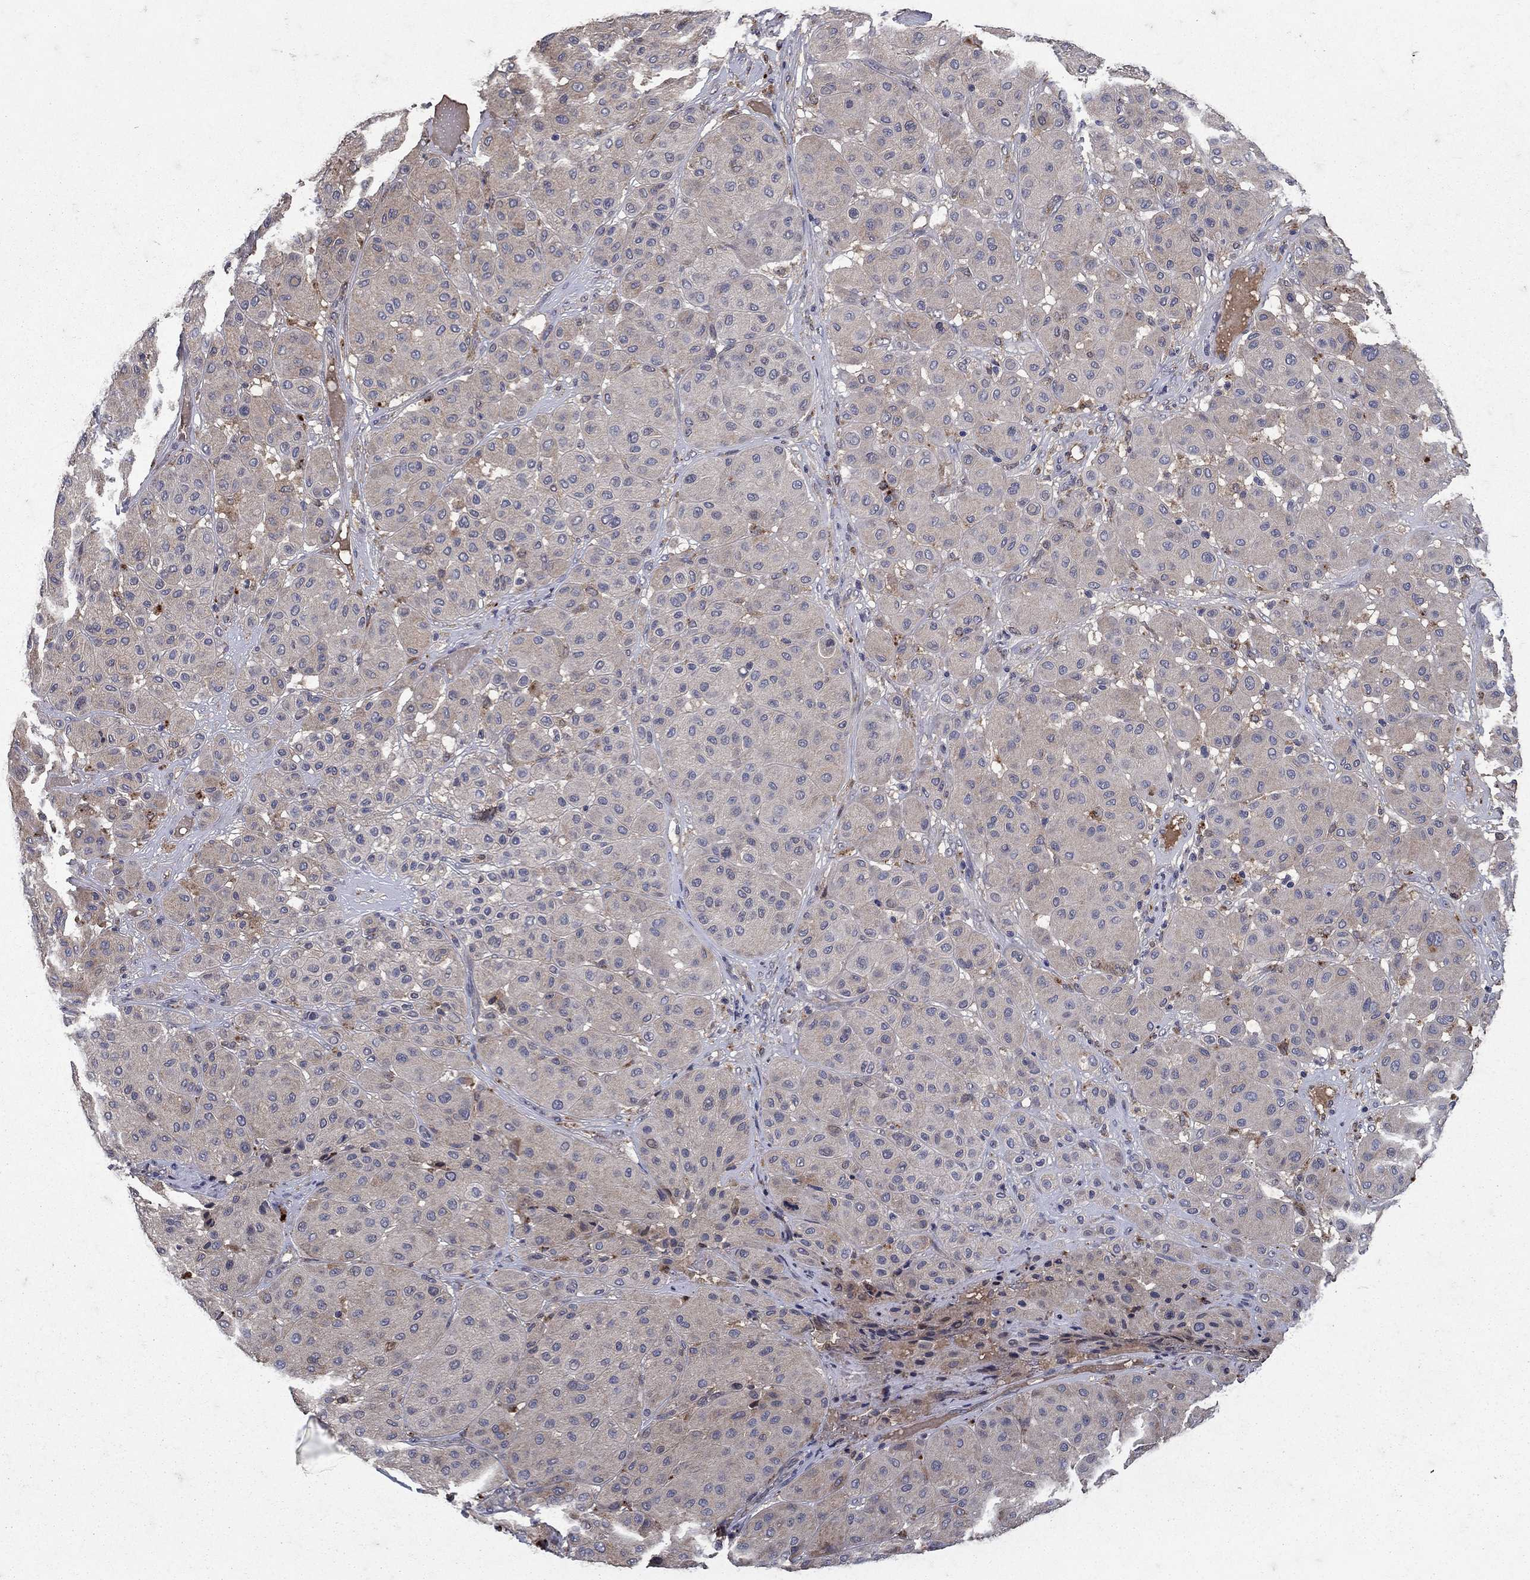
{"staining": {"intensity": "negative", "quantity": "none", "location": "none"}, "tissue": "melanoma", "cell_type": "Tumor cells", "image_type": "cancer", "snomed": [{"axis": "morphology", "description": "Malignant melanoma, Metastatic site"}, {"axis": "topography", "description": "Smooth muscle"}], "caption": "An image of melanoma stained for a protein exhibits no brown staining in tumor cells. The staining was performed using DAB to visualize the protein expression in brown, while the nuclei were stained in blue with hematoxylin (Magnification: 20x).", "gene": "NPC2", "patient": {"sex": "male", "age": 41}}